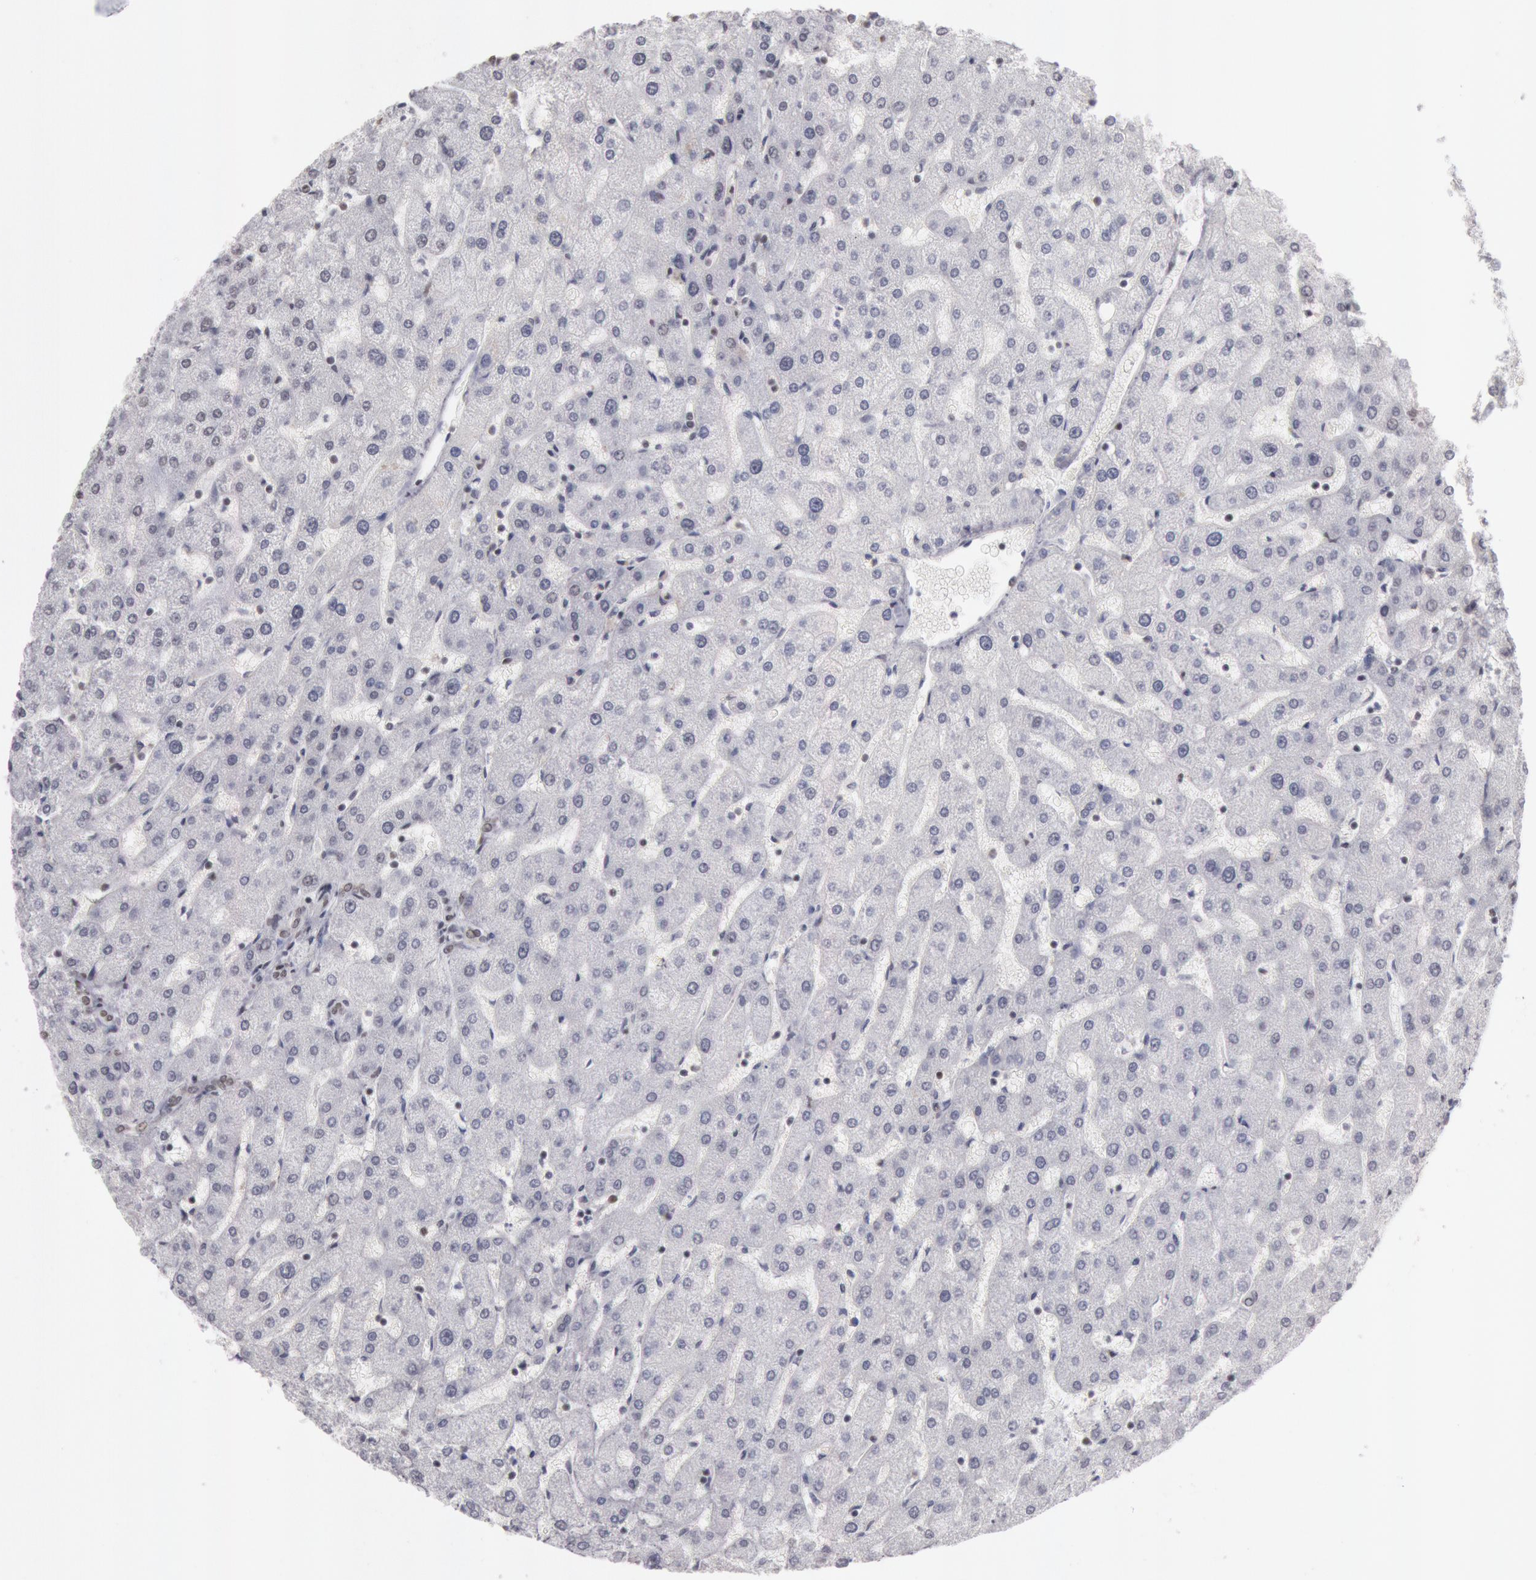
{"staining": {"intensity": "weak", "quantity": "25%-75%", "location": "nuclear"}, "tissue": "liver", "cell_type": "Cholangiocytes", "image_type": "normal", "snomed": [{"axis": "morphology", "description": "Normal tissue, NOS"}, {"axis": "topography", "description": "Liver"}], "caption": "Protein expression analysis of normal human liver reveals weak nuclear expression in approximately 25%-75% of cholangiocytes.", "gene": "ESS2", "patient": {"sex": "male", "age": 67}}